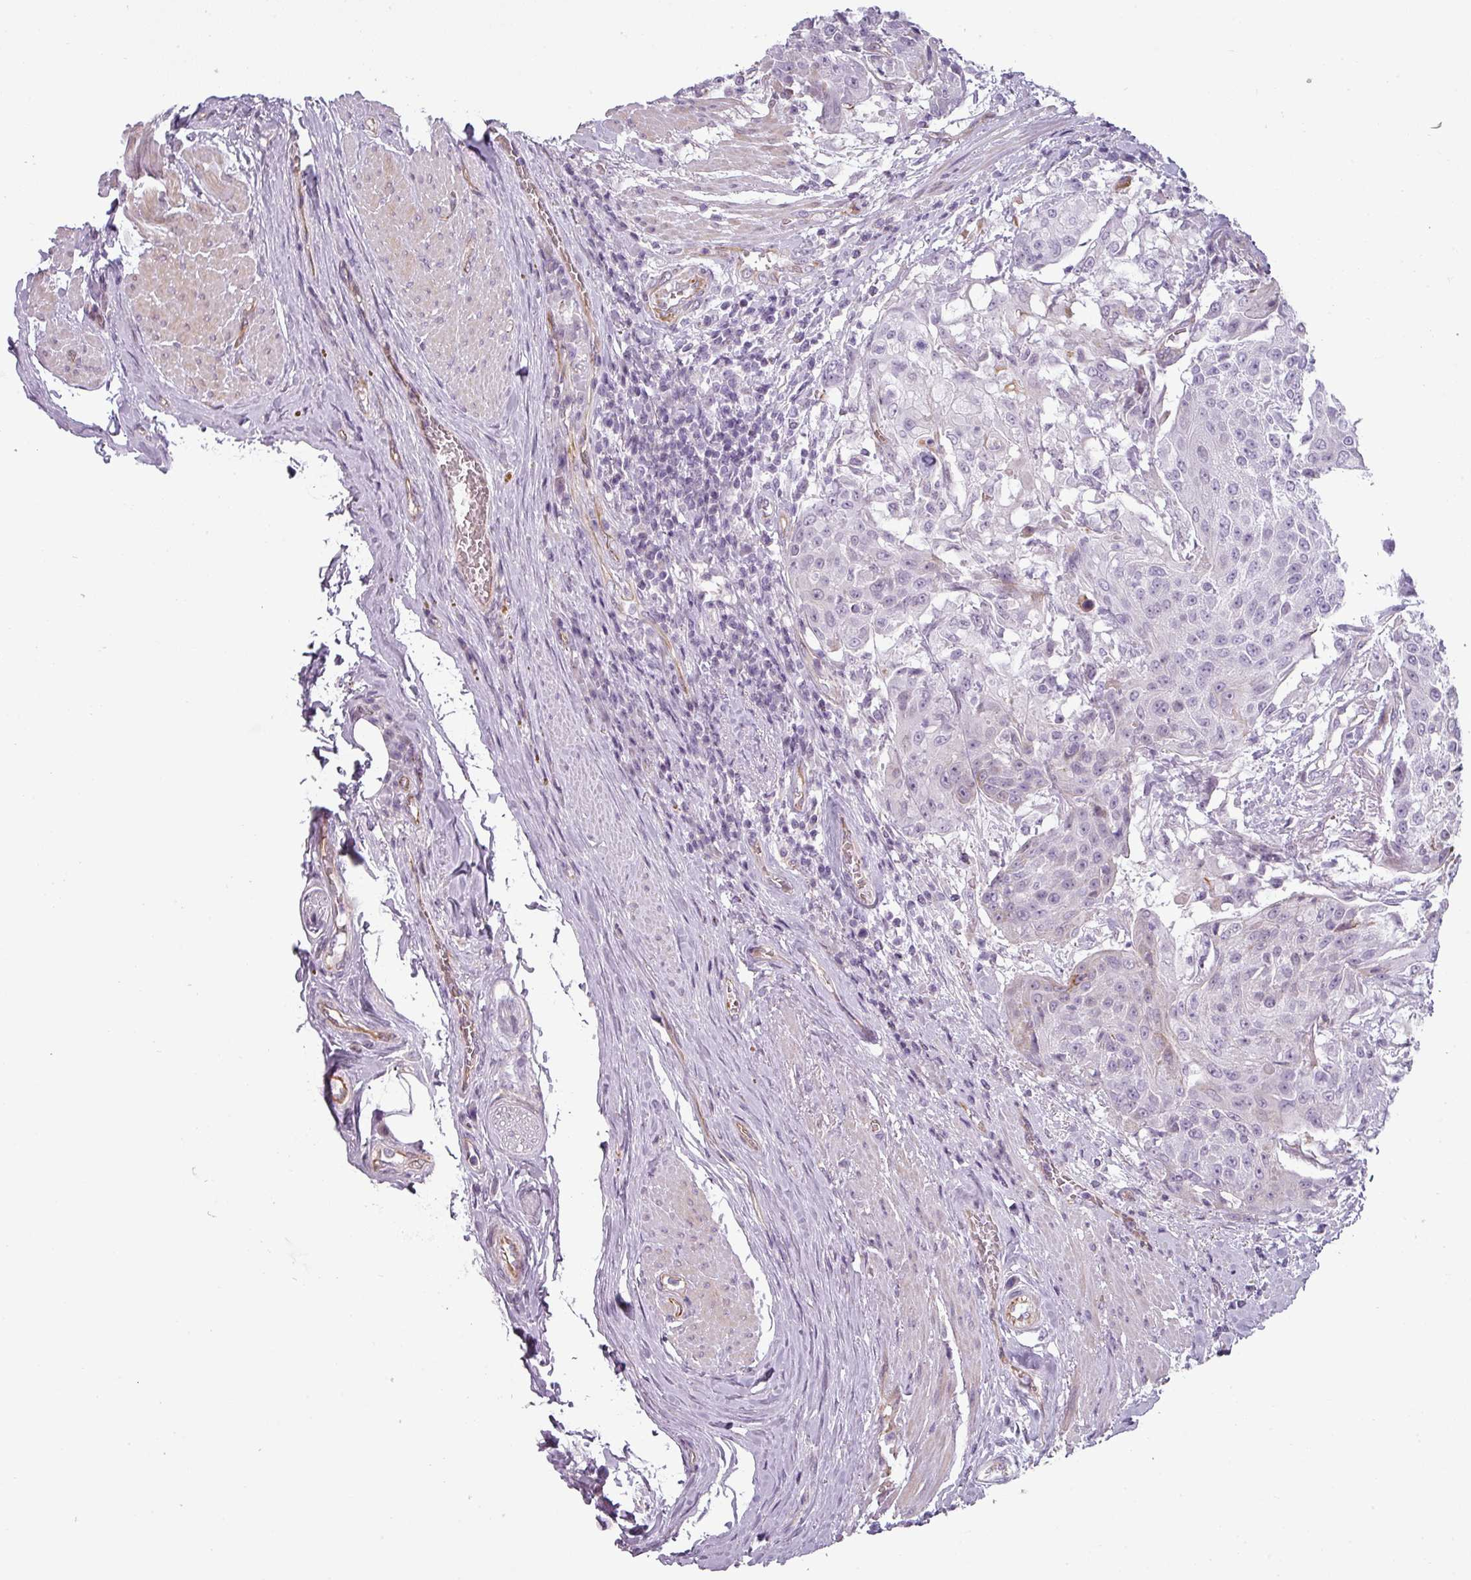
{"staining": {"intensity": "negative", "quantity": "none", "location": "none"}, "tissue": "urothelial cancer", "cell_type": "Tumor cells", "image_type": "cancer", "snomed": [{"axis": "morphology", "description": "Urothelial carcinoma, High grade"}, {"axis": "topography", "description": "Urinary bladder"}], "caption": "Immunohistochemical staining of human urothelial carcinoma (high-grade) demonstrates no significant staining in tumor cells.", "gene": "CHRDL1", "patient": {"sex": "female", "age": 63}}